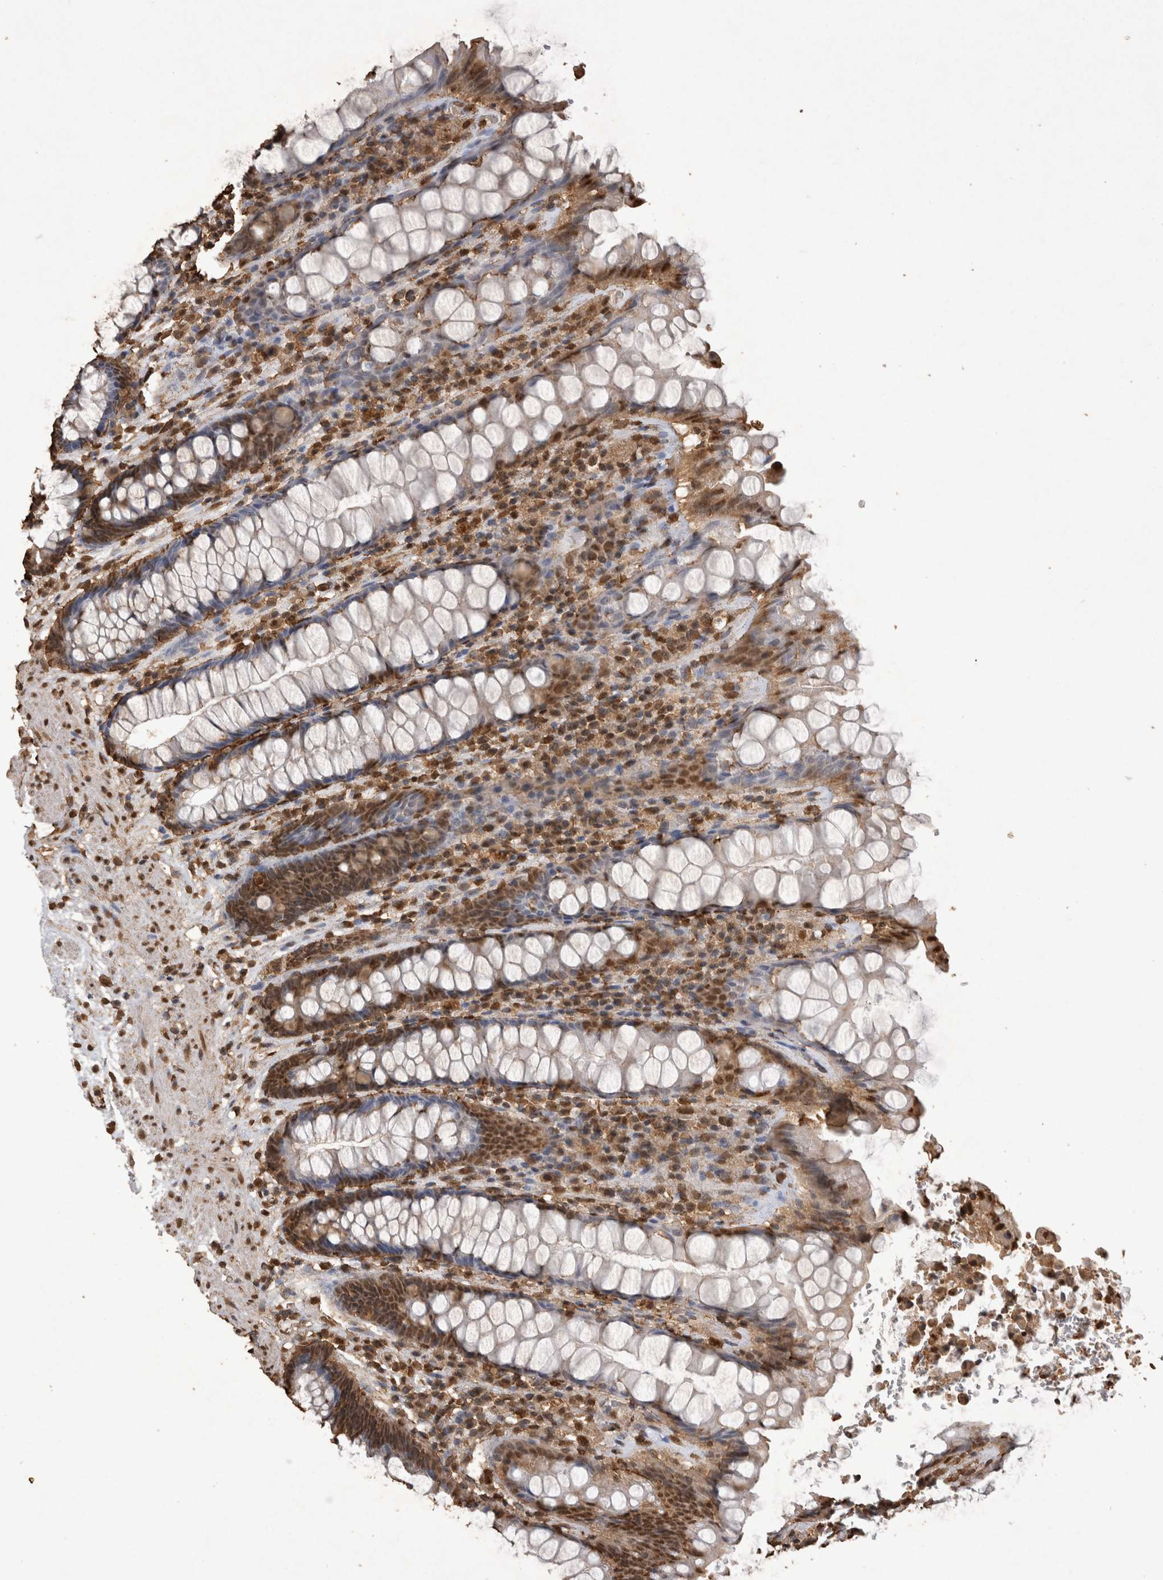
{"staining": {"intensity": "moderate", "quantity": "25%-75%", "location": "cytoplasmic/membranous,nuclear"}, "tissue": "rectum", "cell_type": "Glandular cells", "image_type": "normal", "snomed": [{"axis": "morphology", "description": "Normal tissue, NOS"}, {"axis": "topography", "description": "Rectum"}], "caption": "Moderate cytoplasmic/membranous,nuclear positivity for a protein is appreciated in about 25%-75% of glandular cells of benign rectum using immunohistochemistry.", "gene": "OAS2", "patient": {"sex": "male", "age": 64}}